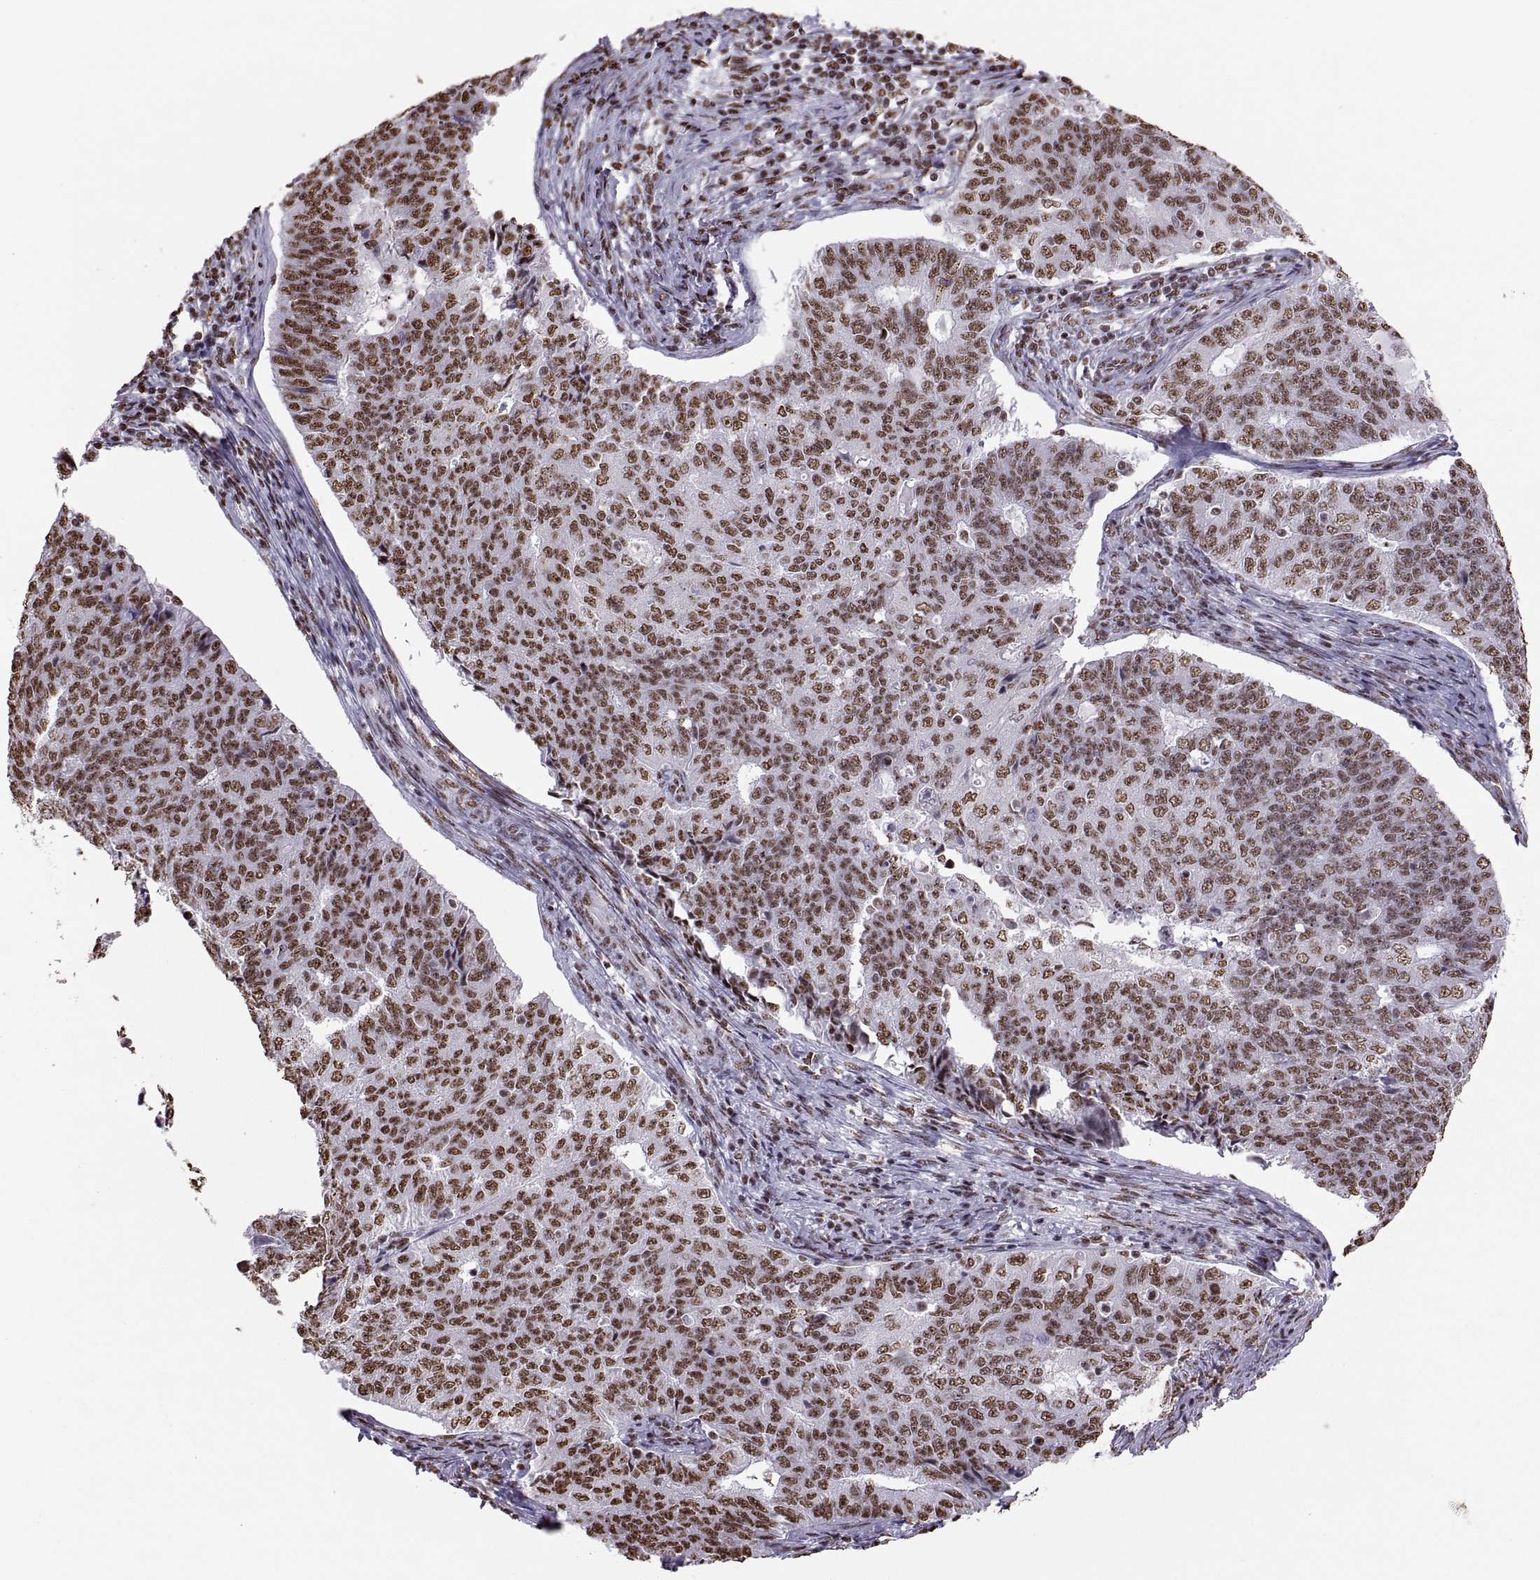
{"staining": {"intensity": "strong", "quantity": "25%-75%", "location": "nuclear"}, "tissue": "endometrial cancer", "cell_type": "Tumor cells", "image_type": "cancer", "snomed": [{"axis": "morphology", "description": "Adenocarcinoma, NOS"}, {"axis": "topography", "description": "Endometrium"}], "caption": "The image displays immunohistochemical staining of endometrial cancer (adenocarcinoma). There is strong nuclear expression is seen in approximately 25%-75% of tumor cells.", "gene": "SNAI1", "patient": {"sex": "female", "age": 43}}